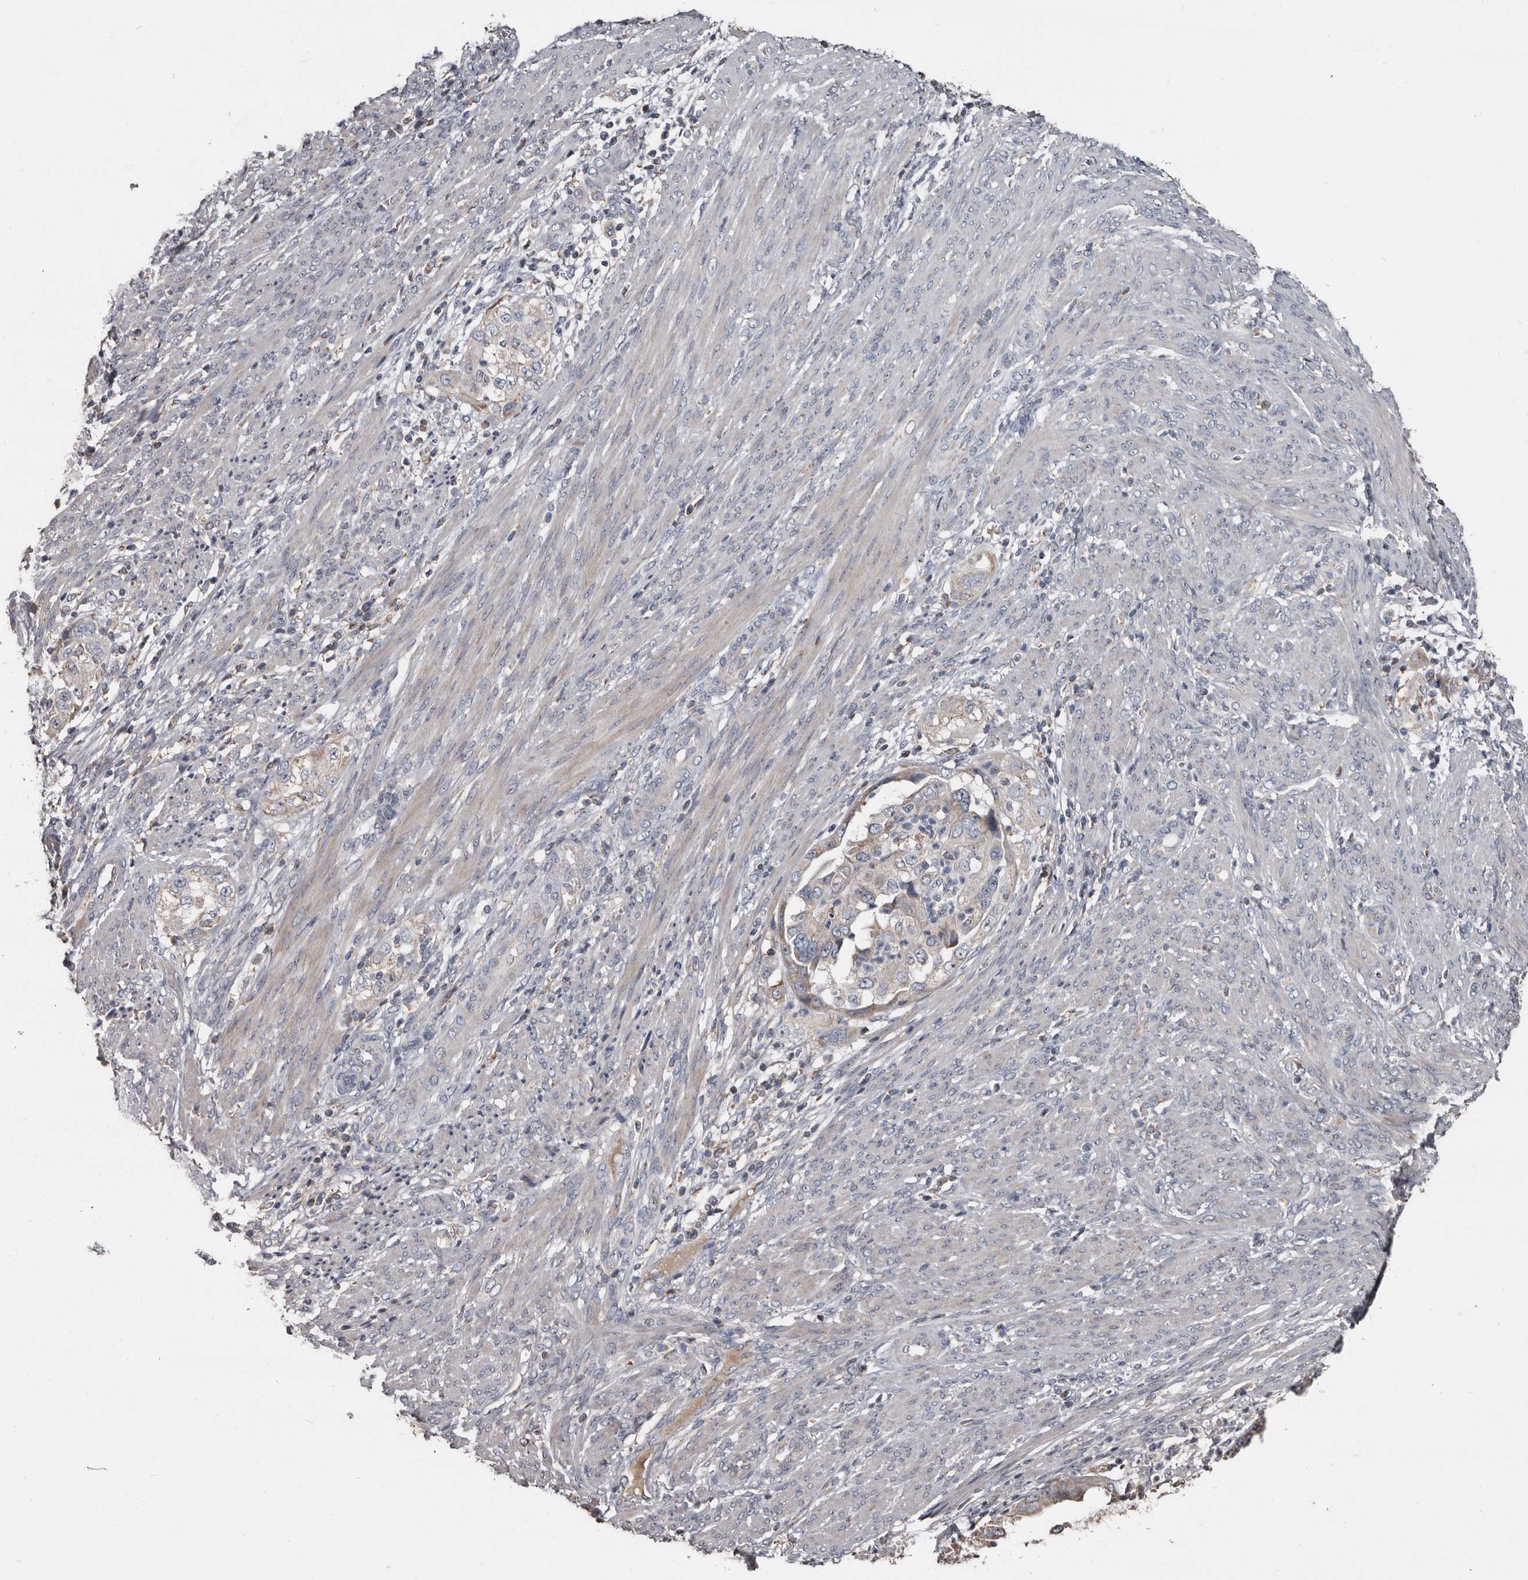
{"staining": {"intensity": "weak", "quantity": "<25%", "location": "cytoplasmic/membranous"}, "tissue": "endometrial cancer", "cell_type": "Tumor cells", "image_type": "cancer", "snomed": [{"axis": "morphology", "description": "Adenocarcinoma, NOS"}, {"axis": "topography", "description": "Endometrium"}], "caption": "High magnification brightfield microscopy of endometrial cancer (adenocarcinoma) stained with DAB (3,3'-diaminobenzidine) (brown) and counterstained with hematoxylin (blue): tumor cells show no significant staining.", "gene": "GREB1", "patient": {"sex": "female", "age": 85}}